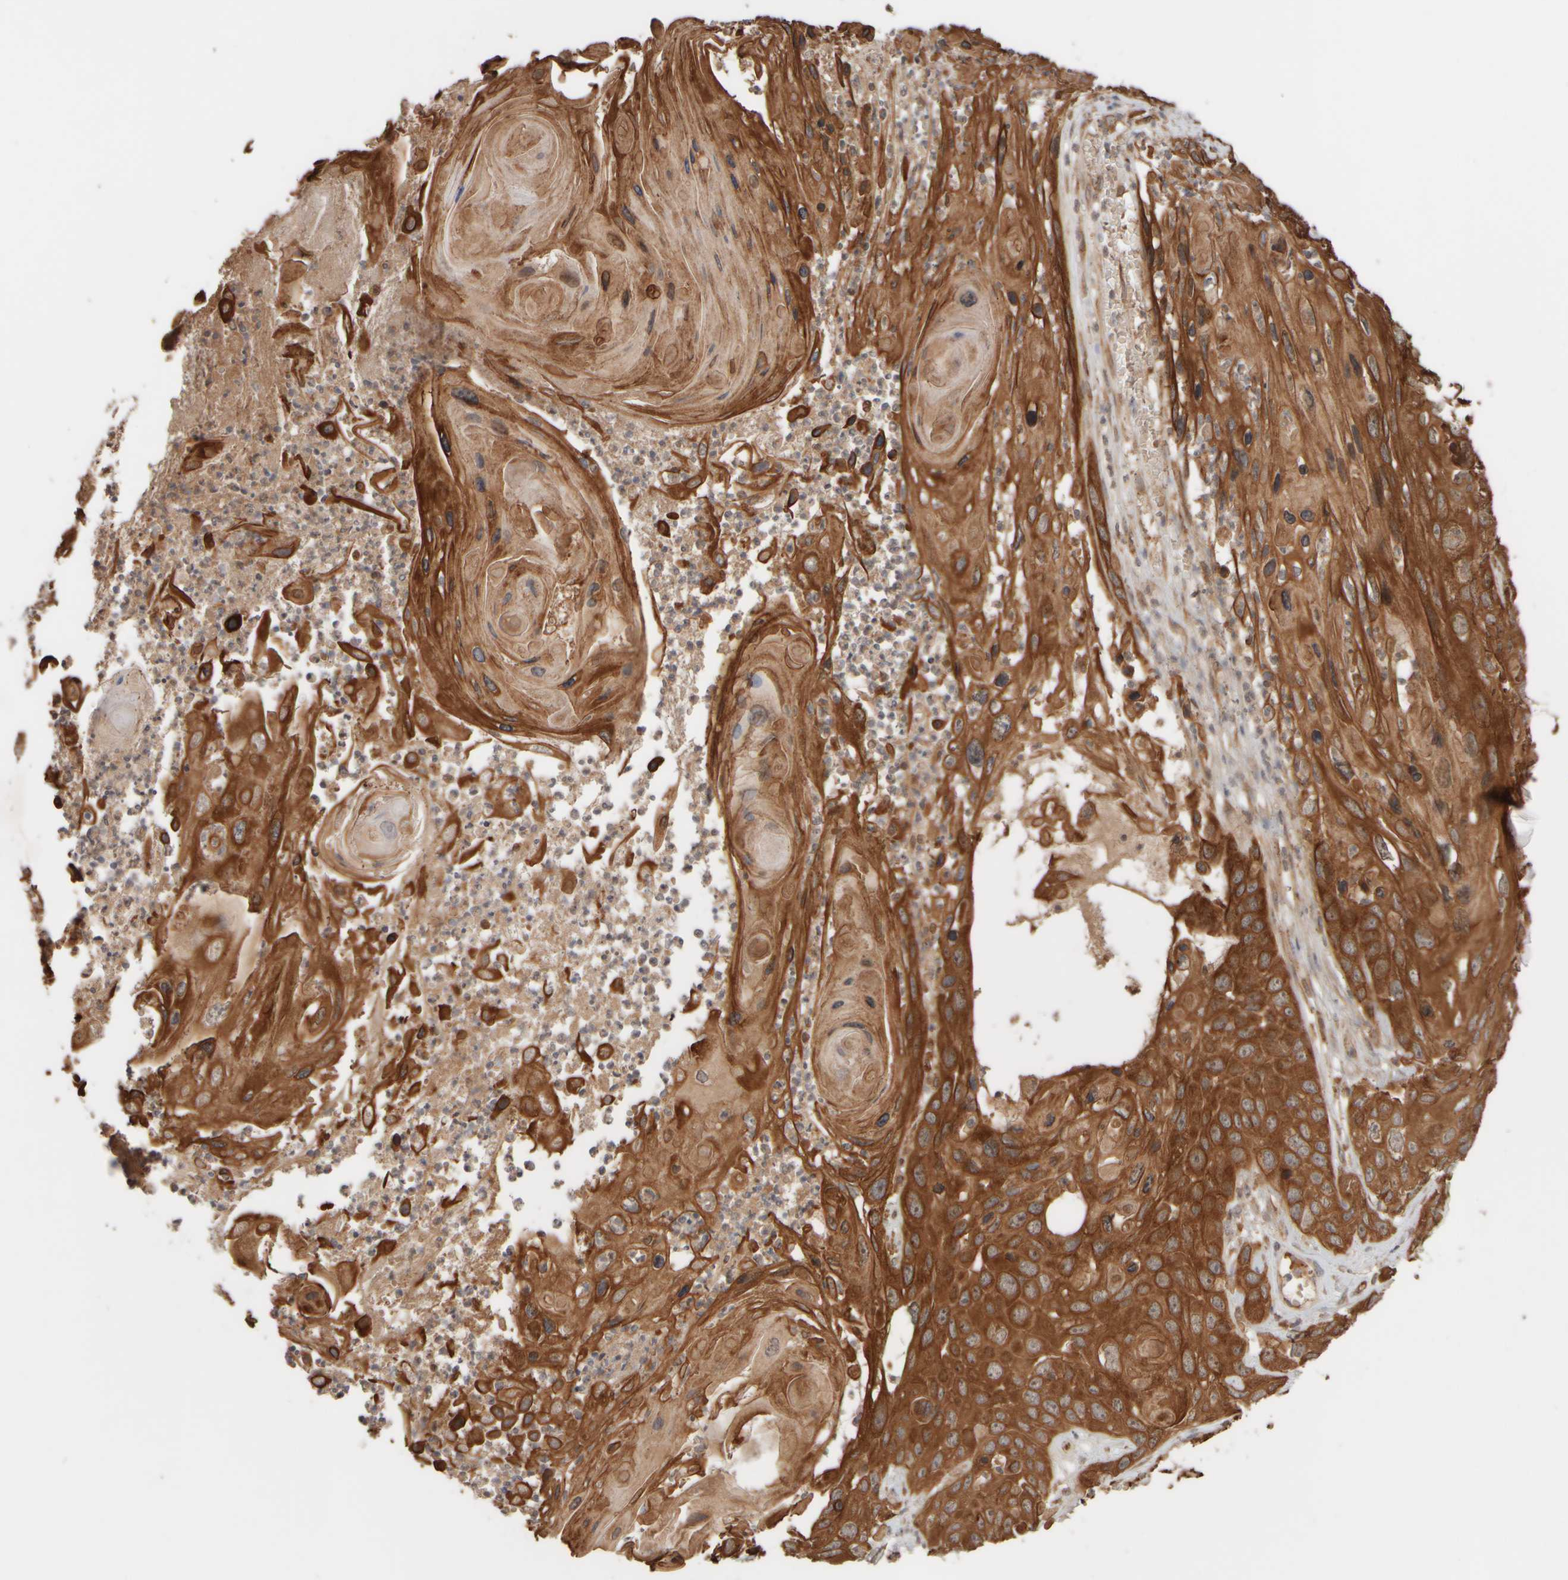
{"staining": {"intensity": "strong", "quantity": ">75%", "location": "cytoplasmic/membranous"}, "tissue": "skin cancer", "cell_type": "Tumor cells", "image_type": "cancer", "snomed": [{"axis": "morphology", "description": "Squamous cell carcinoma, NOS"}, {"axis": "topography", "description": "Skin"}], "caption": "Protein analysis of skin cancer tissue reveals strong cytoplasmic/membranous expression in approximately >75% of tumor cells.", "gene": "EIF2B3", "patient": {"sex": "male", "age": 55}}